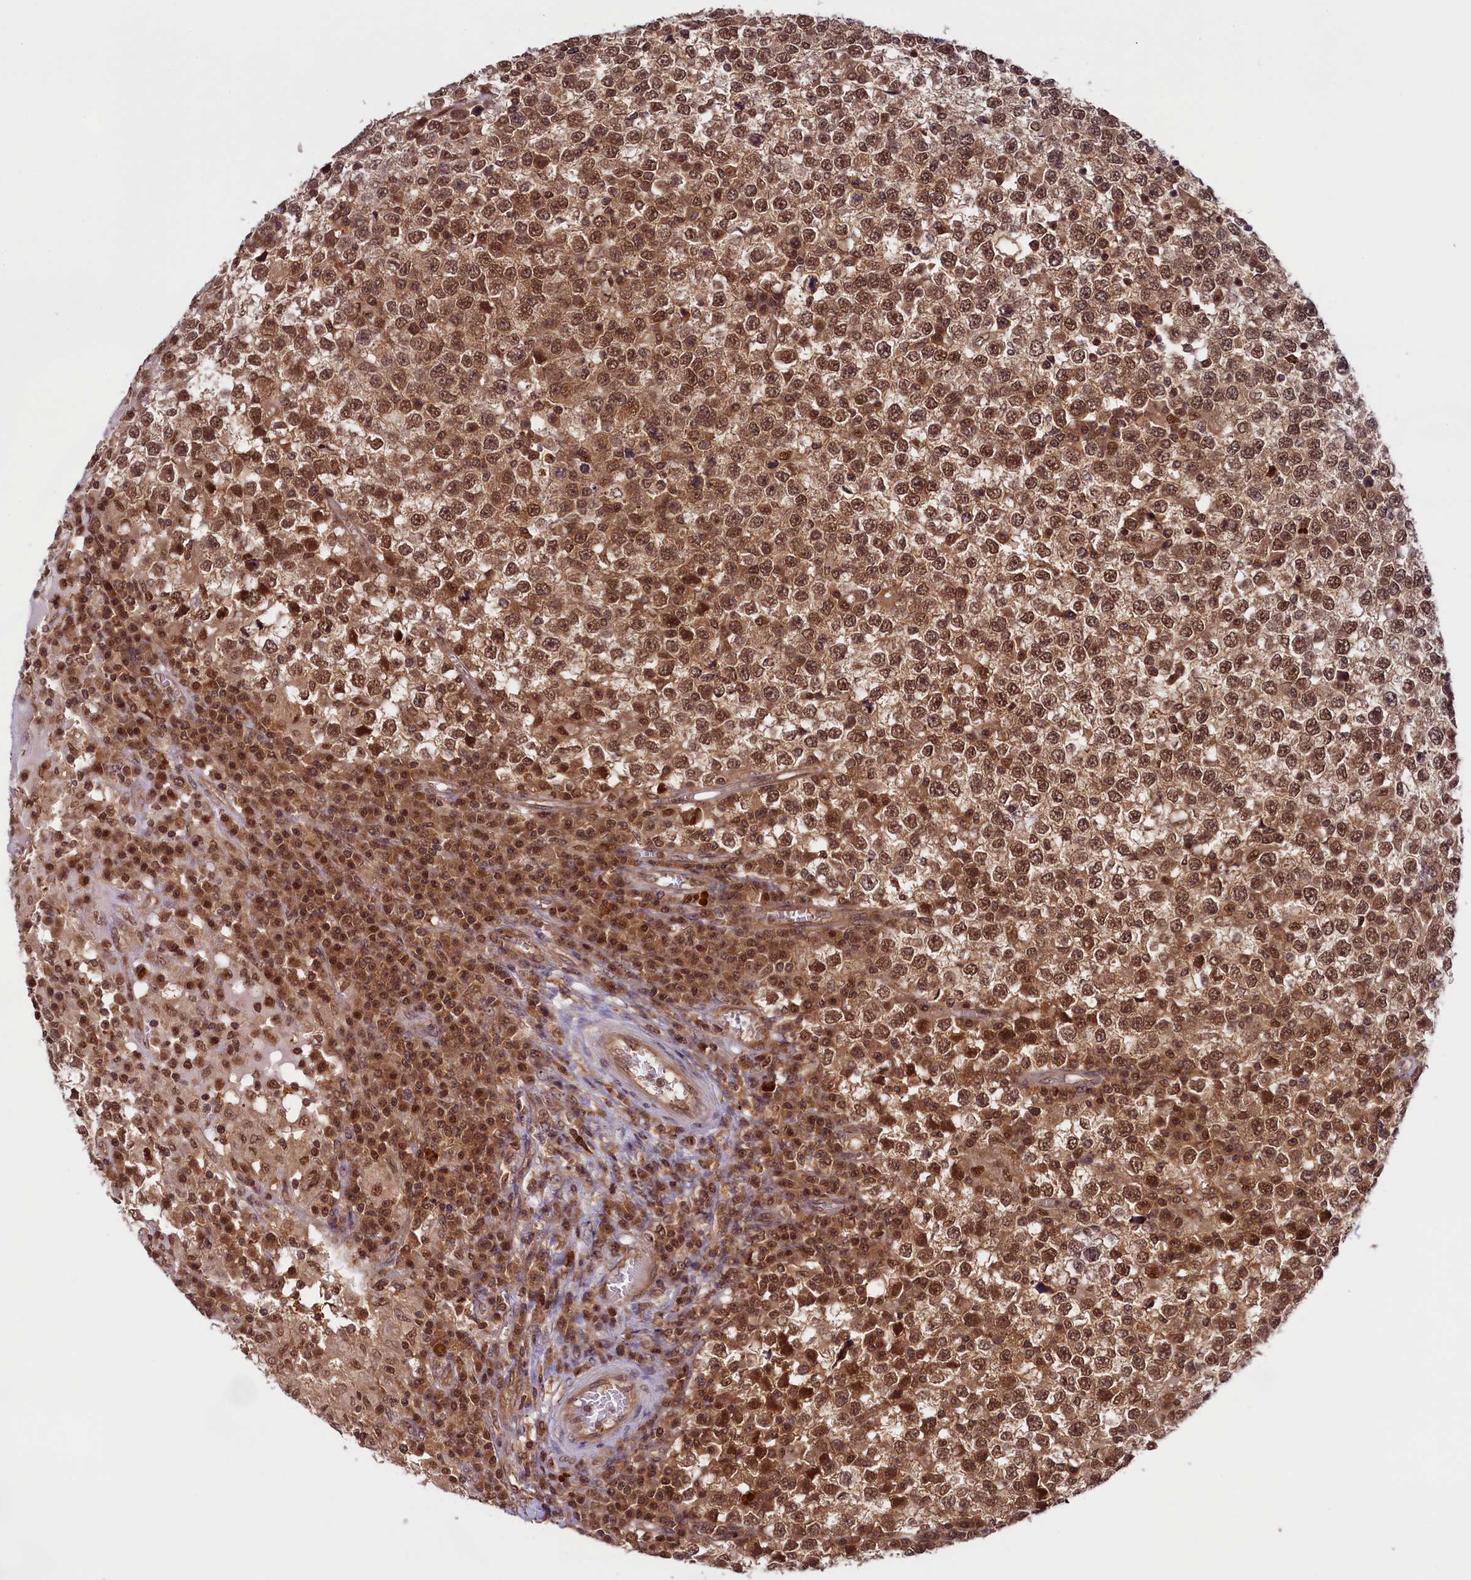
{"staining": {"intensity": "strong", "quantity": ">75%", "location": "cytoplasmic/membranous,nuclear"}, "tissue": "testis cancer", "cell_type": "Tumor cells", "image_type": "cancer", "snomed": [{"axis": "morphology", "description": "Seminoma, NOS"}, {"axis": "topography", "description": "Testis"}], "caption": "Strong cytoplasmic/membranous and nuclear staining for a protein is identified in approximately >75% of tumor cells of testis cancer (seminoma) using immunohistochemistry (IHC).", "gene": "SLC7A6OS", "patient": {"sex": "male", "age": 65}}